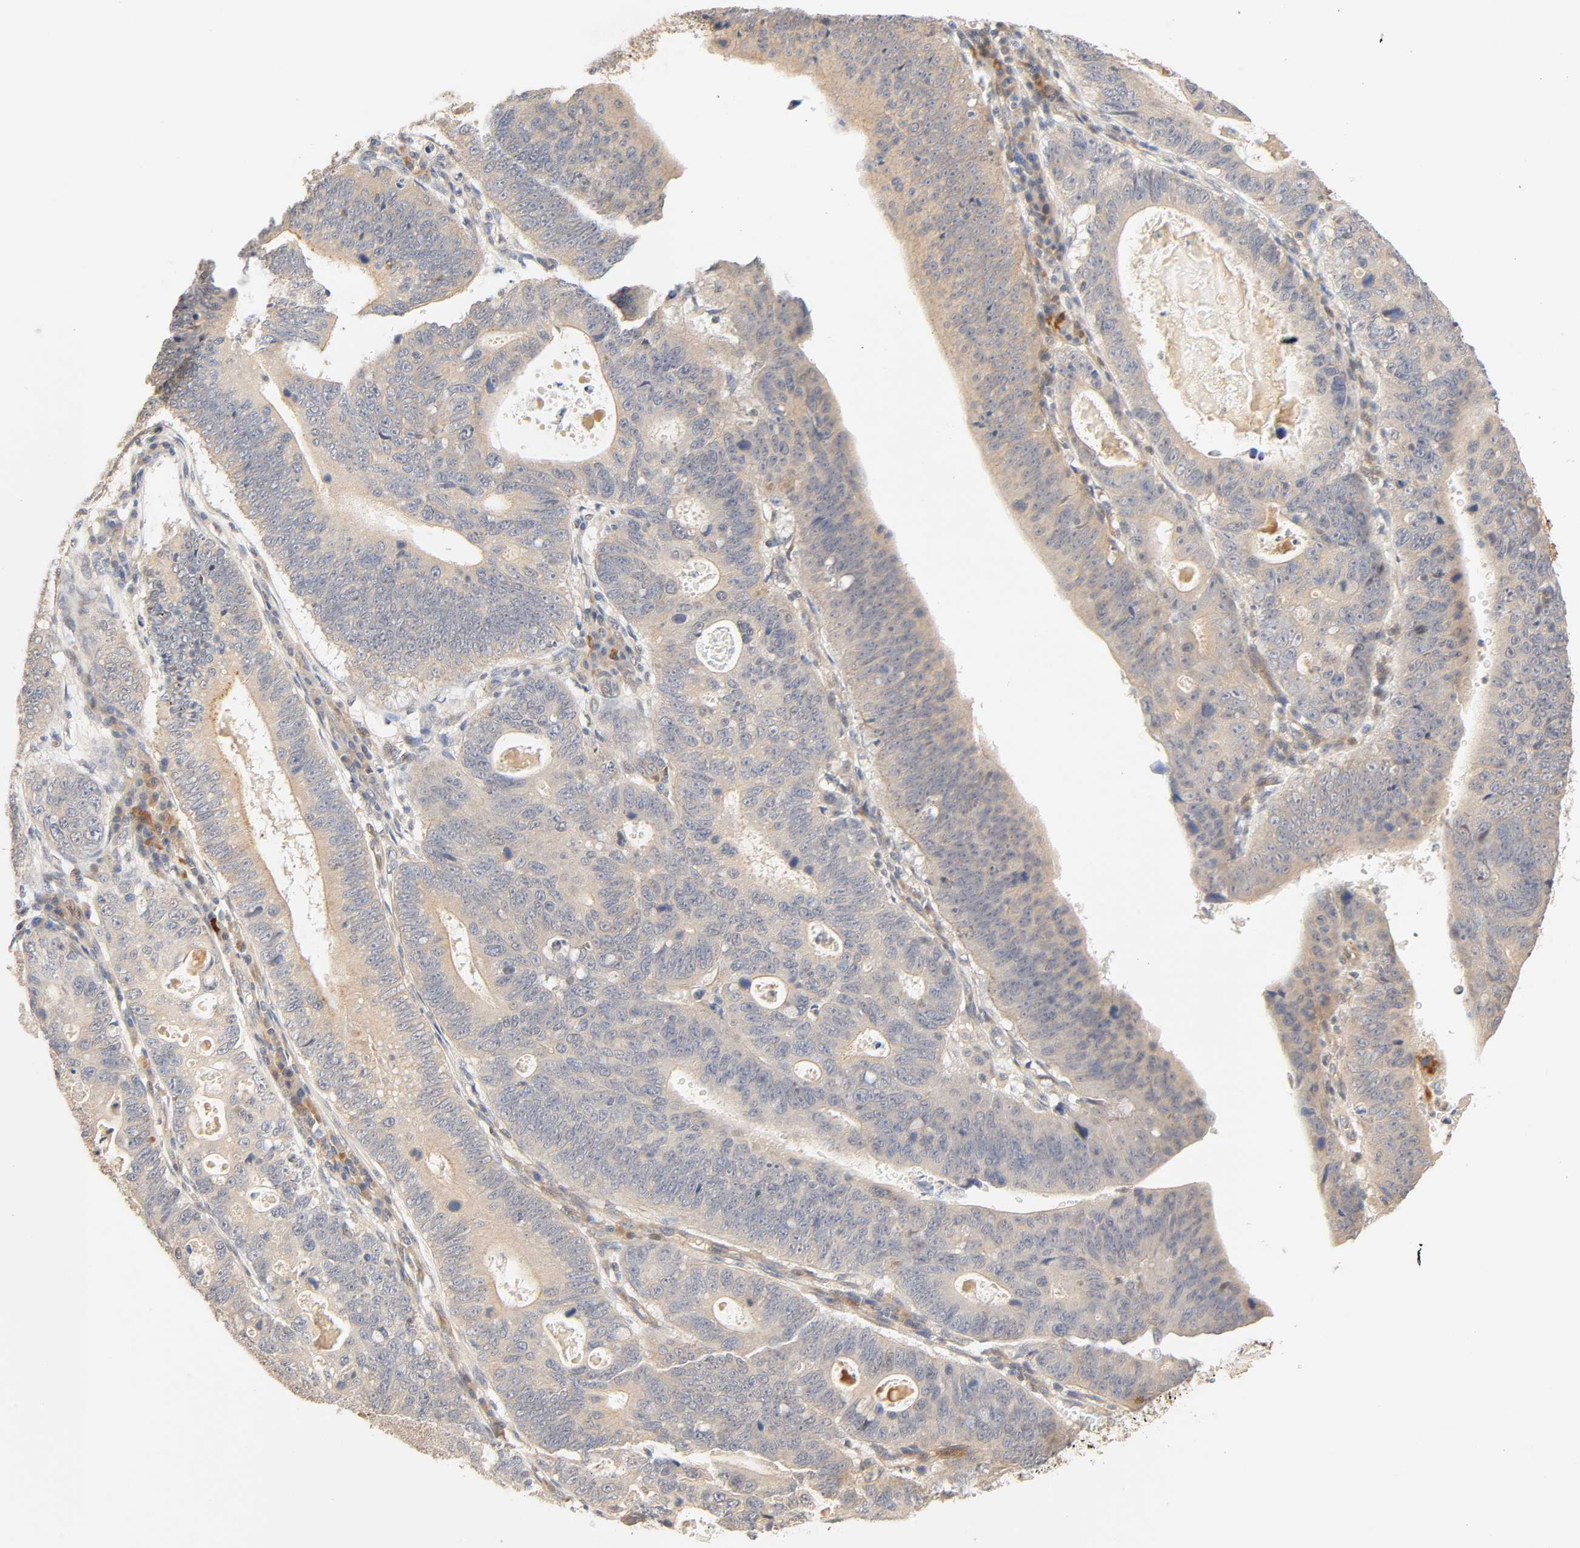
{"staining": {"intensity": "weak", "quantity": "25%-75%", "location": "cytoplasmic/membranous"}, "tissue": "stomach cancer", "cell_type": "Tumor cells", "image_type": "cancer", "snomed": [{"axis": "morphology", "description": "Adenocarcinoma, NOS"}, {"axis": "topography", "description": "Stomach"}], "caption": "Tumor cells demonstrate weak cytoplasmic/membranous positivity in about 25%-75% of cells in adenocarcinoma (stomach).", "gene": "CACNA1G", "patient": {"sex": "male", "age": 59}}